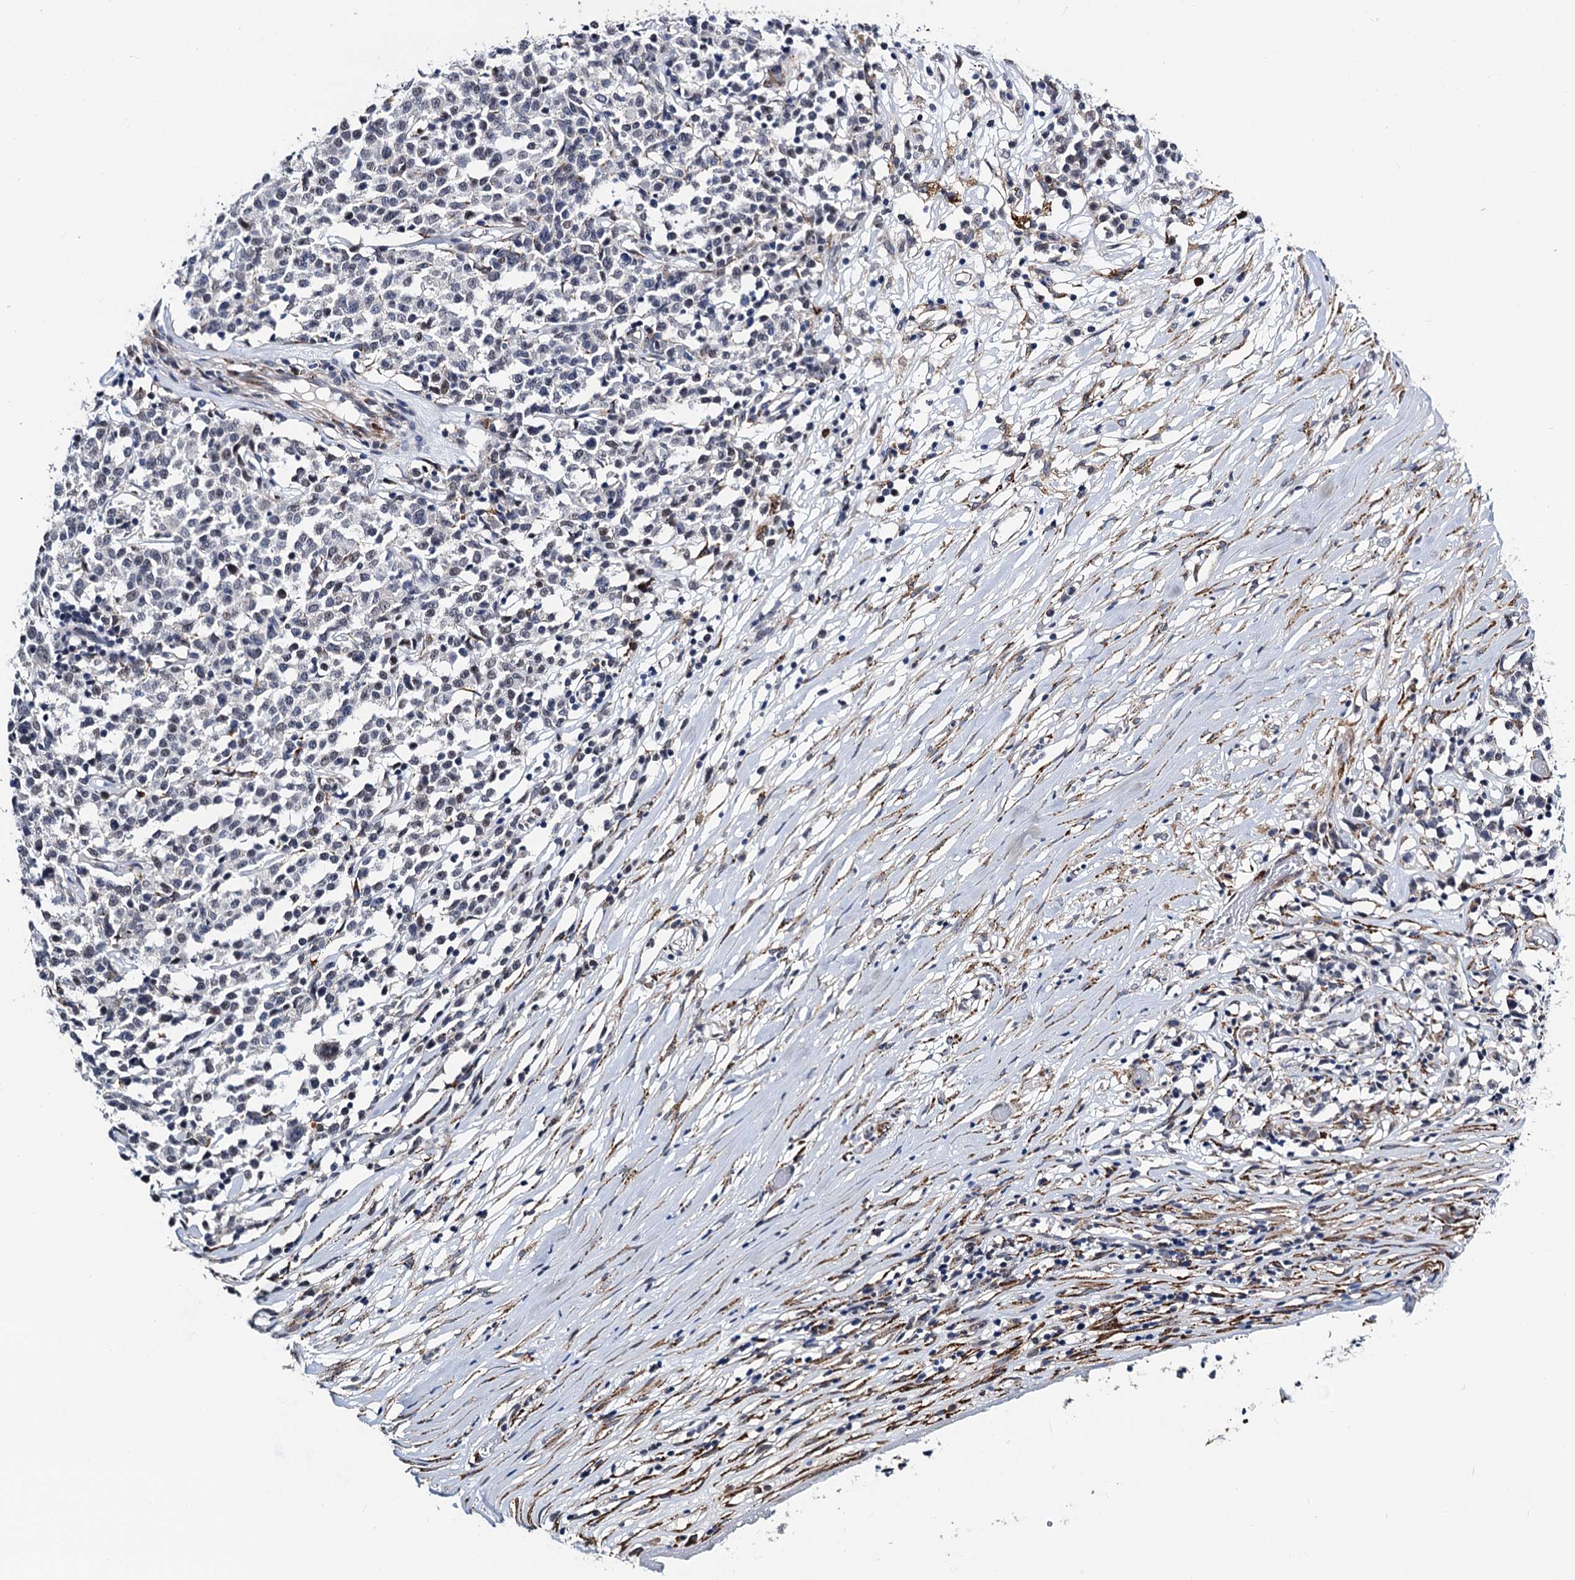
{"staining": {"intensity": "negative", "quantity": "none", "location": "none"}, "tissue": "lymphoma", "cell_type": "Tumor cells", "image_type": "cancer", "snomed": [{"axis": "morphology", "description": "Malignant lymphoma, non-Hodgkin's type, Low grade"}, {"axis": "topography", "description": "Small intestine"}], "caption": "Immunohistochemistry of lymphoma displays no staining in tumor cells. (Stains: DAB immunohistochemistry with hematoxylin counter stain, Microscopy: brightfield microscopy at high magnification).", "gene": "SLC7A10", "patient": {"sex": "female", "age": 59}}